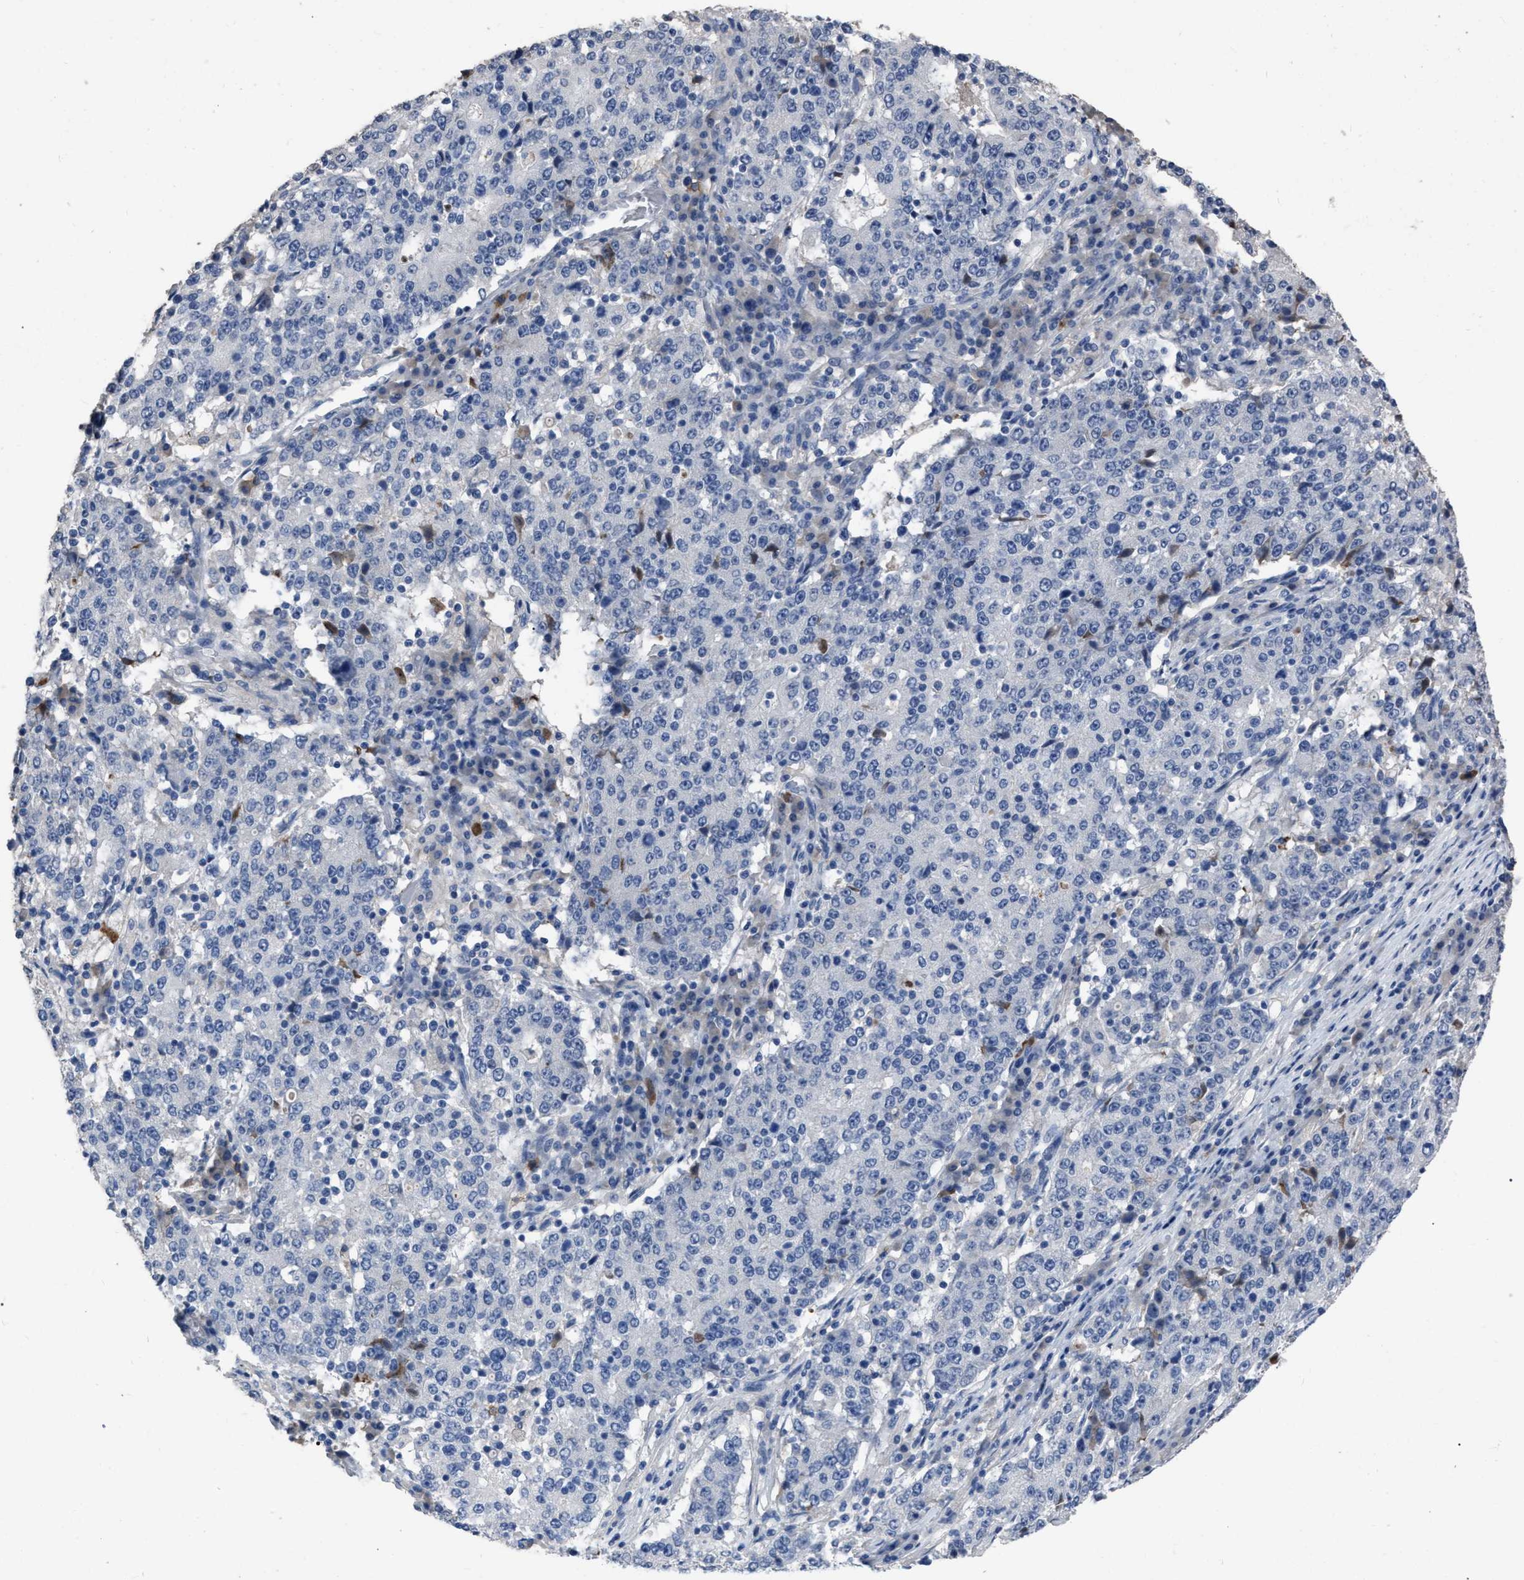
{"staining": {"intensity": "negative", "quantity": "none", "location": "none"}, "tissue": "stomach cancer", "cell_type": "Tumor cells", "image_type": "cancer", "snomed": [{"axis": "morphology", "description": "Adenocarcinoma, NOS"}, {"axis": "topography", "description": "Stomach"}], "caption": "Tumor cells are negative for protein expression in human stomach adenocarcinoma.", "gene": "HABP2", "patient": {"sex": "male", "age": 59}}